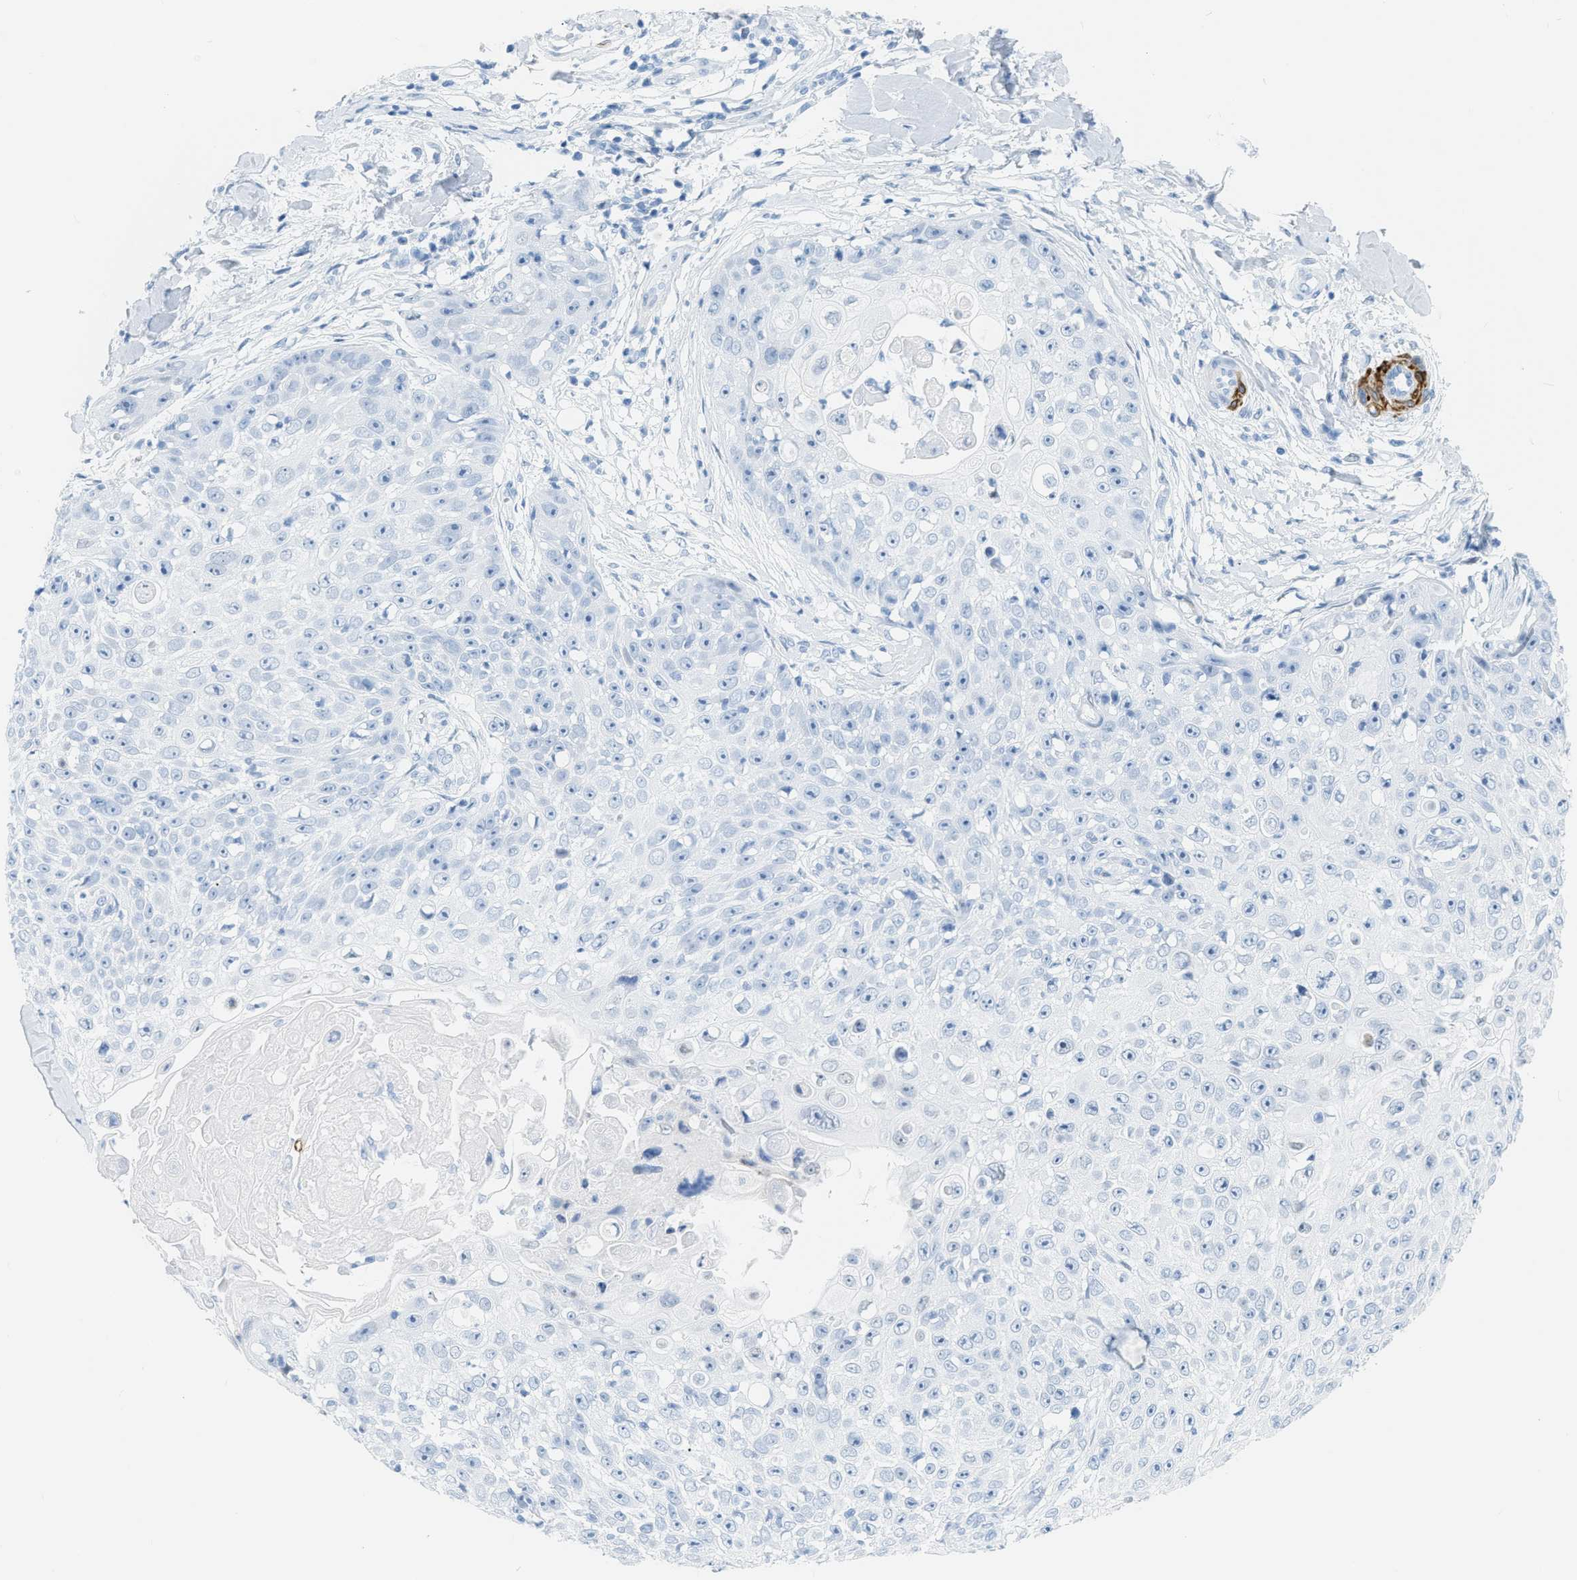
{"staining": {"intensity": "negative", "quantity": "none", "location": "none"}, "tissue": "skin cancer", "cell_type": "Tumor cells", "image_type": "cancer", "snomed": [{"axis": "morphology", "description": "Squamous cell carcinoma, NOS"}, {"axis": "topography", "description": "Skin"}], "caption": "Human skin squamous cell carcinoma stained for a protein using immunohistochemistry (IHC) shows no staining in tumor cells.", "gene": "DES", "patient": {"sex": "male", "age": 86}}